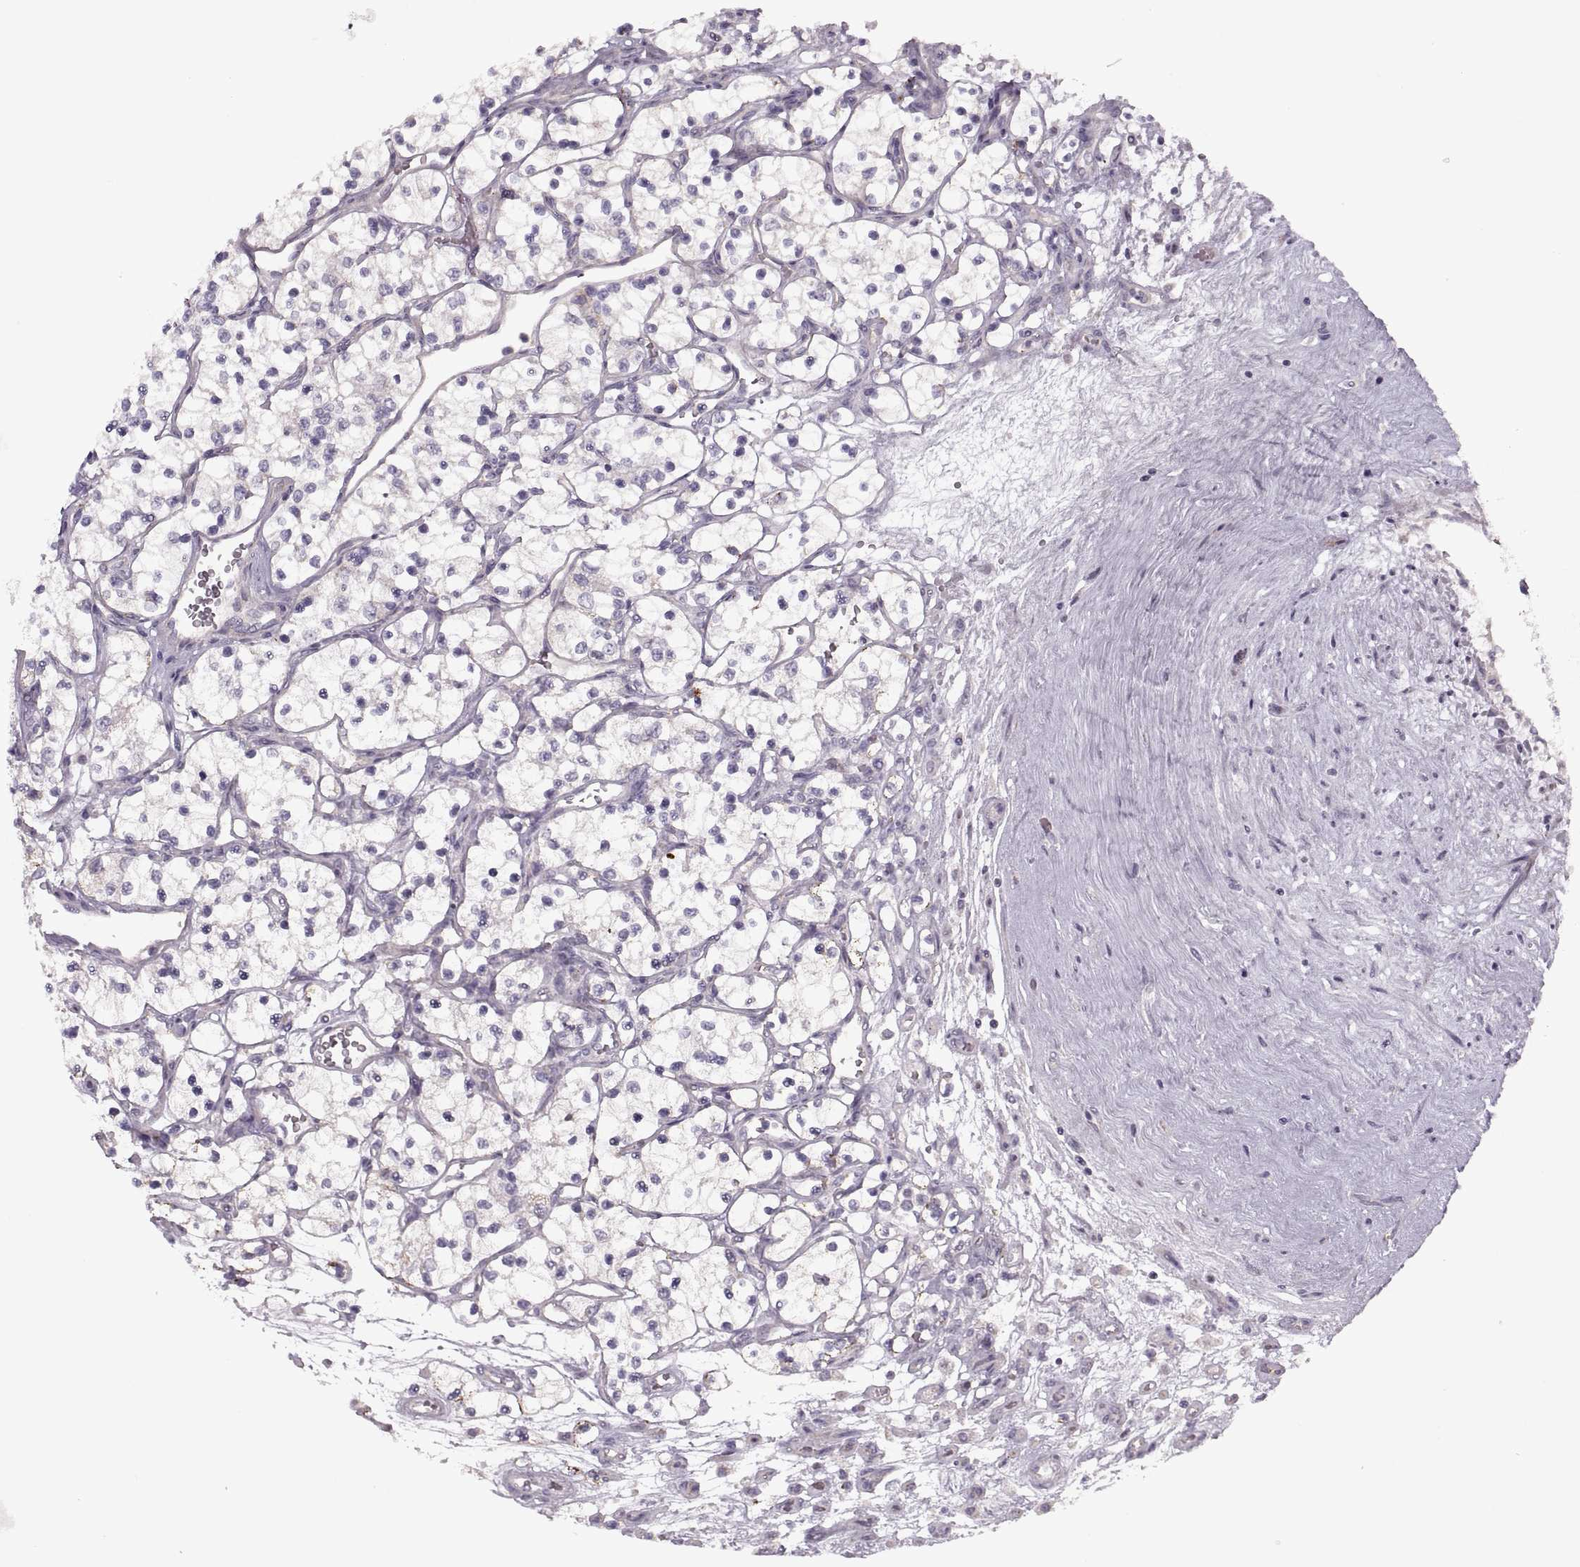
{"staining": {"intensity": "negative", "quantity": "none", "location": "none"}, "tissue": "renal cancer", "cell_type": "Tumor cells", "image_type": "cancer", "snomed": [{"axis": "morphology", "description": "Adenocarcinoma, NOS"}, {"axis": "topography", "description": "Kidney"}], "caption": "This image is of renal adenocarcinoma stained with IHC to label a protein in brown with the nuclei are counter-stained blue. There is no expression in tumor cells.", "gene": "PIERCE1", "patient": {"sex": "female", "age": 69}}